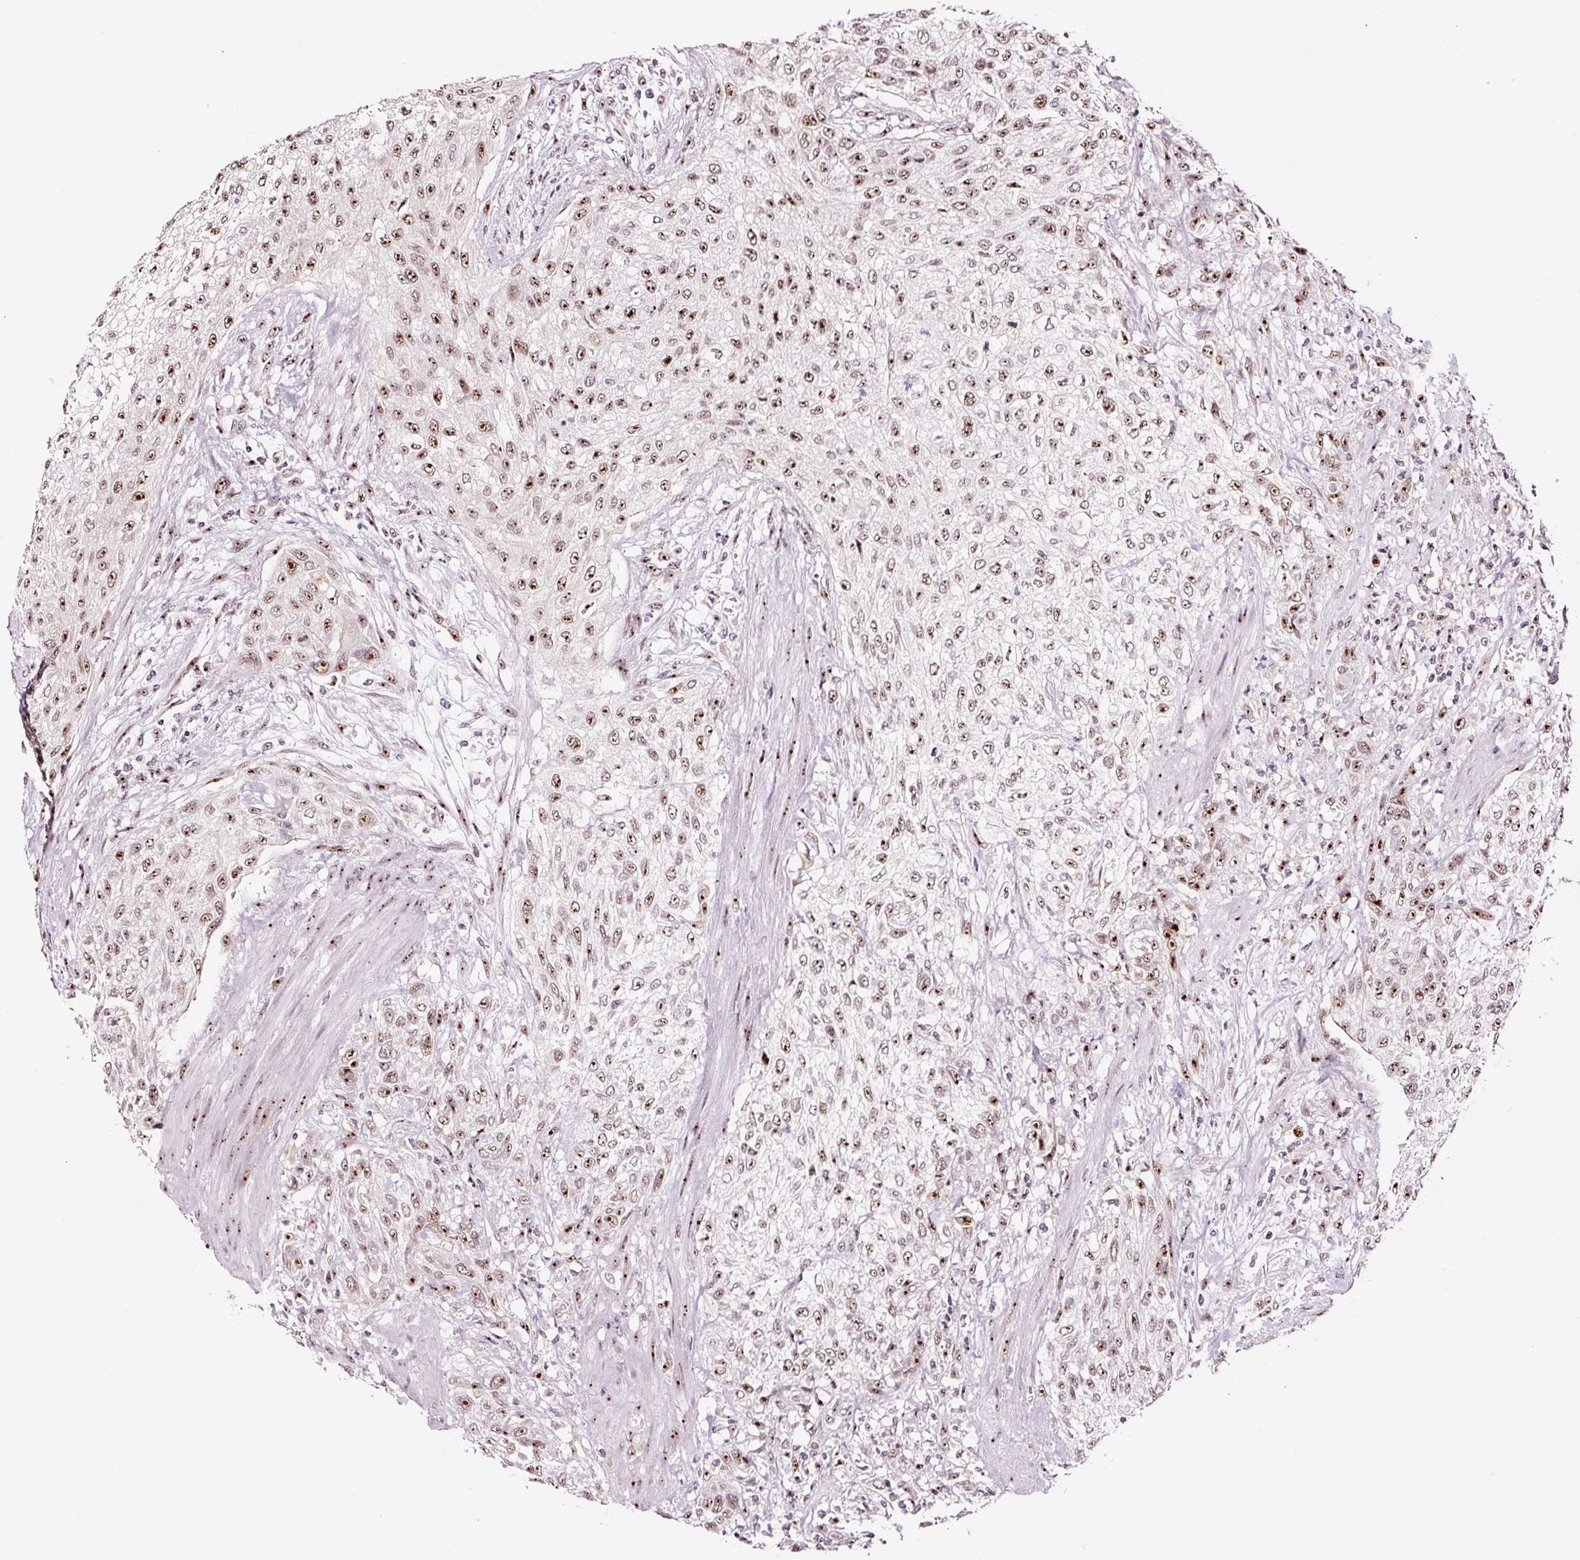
{"staining": {"intensity": "moderate", "quantity": ">75%", "location": "nuclear"}, "tissue": "urothelial cancer", "cell_type": "Tumor cells", "image_type": "cancer", "snomed": [{"axis": "morphology", "description": "Urothelial carcinoma, High grade"}, {"axis": "topography", "description": "Urinary bladder"}], "caption": "Protein analysis of urothelial cancer tissue shows moderate nuclear expression in approximately >75% of tumor cells.", "gene": "GNL3", "patient": {"sex": "male", "age": 35}}